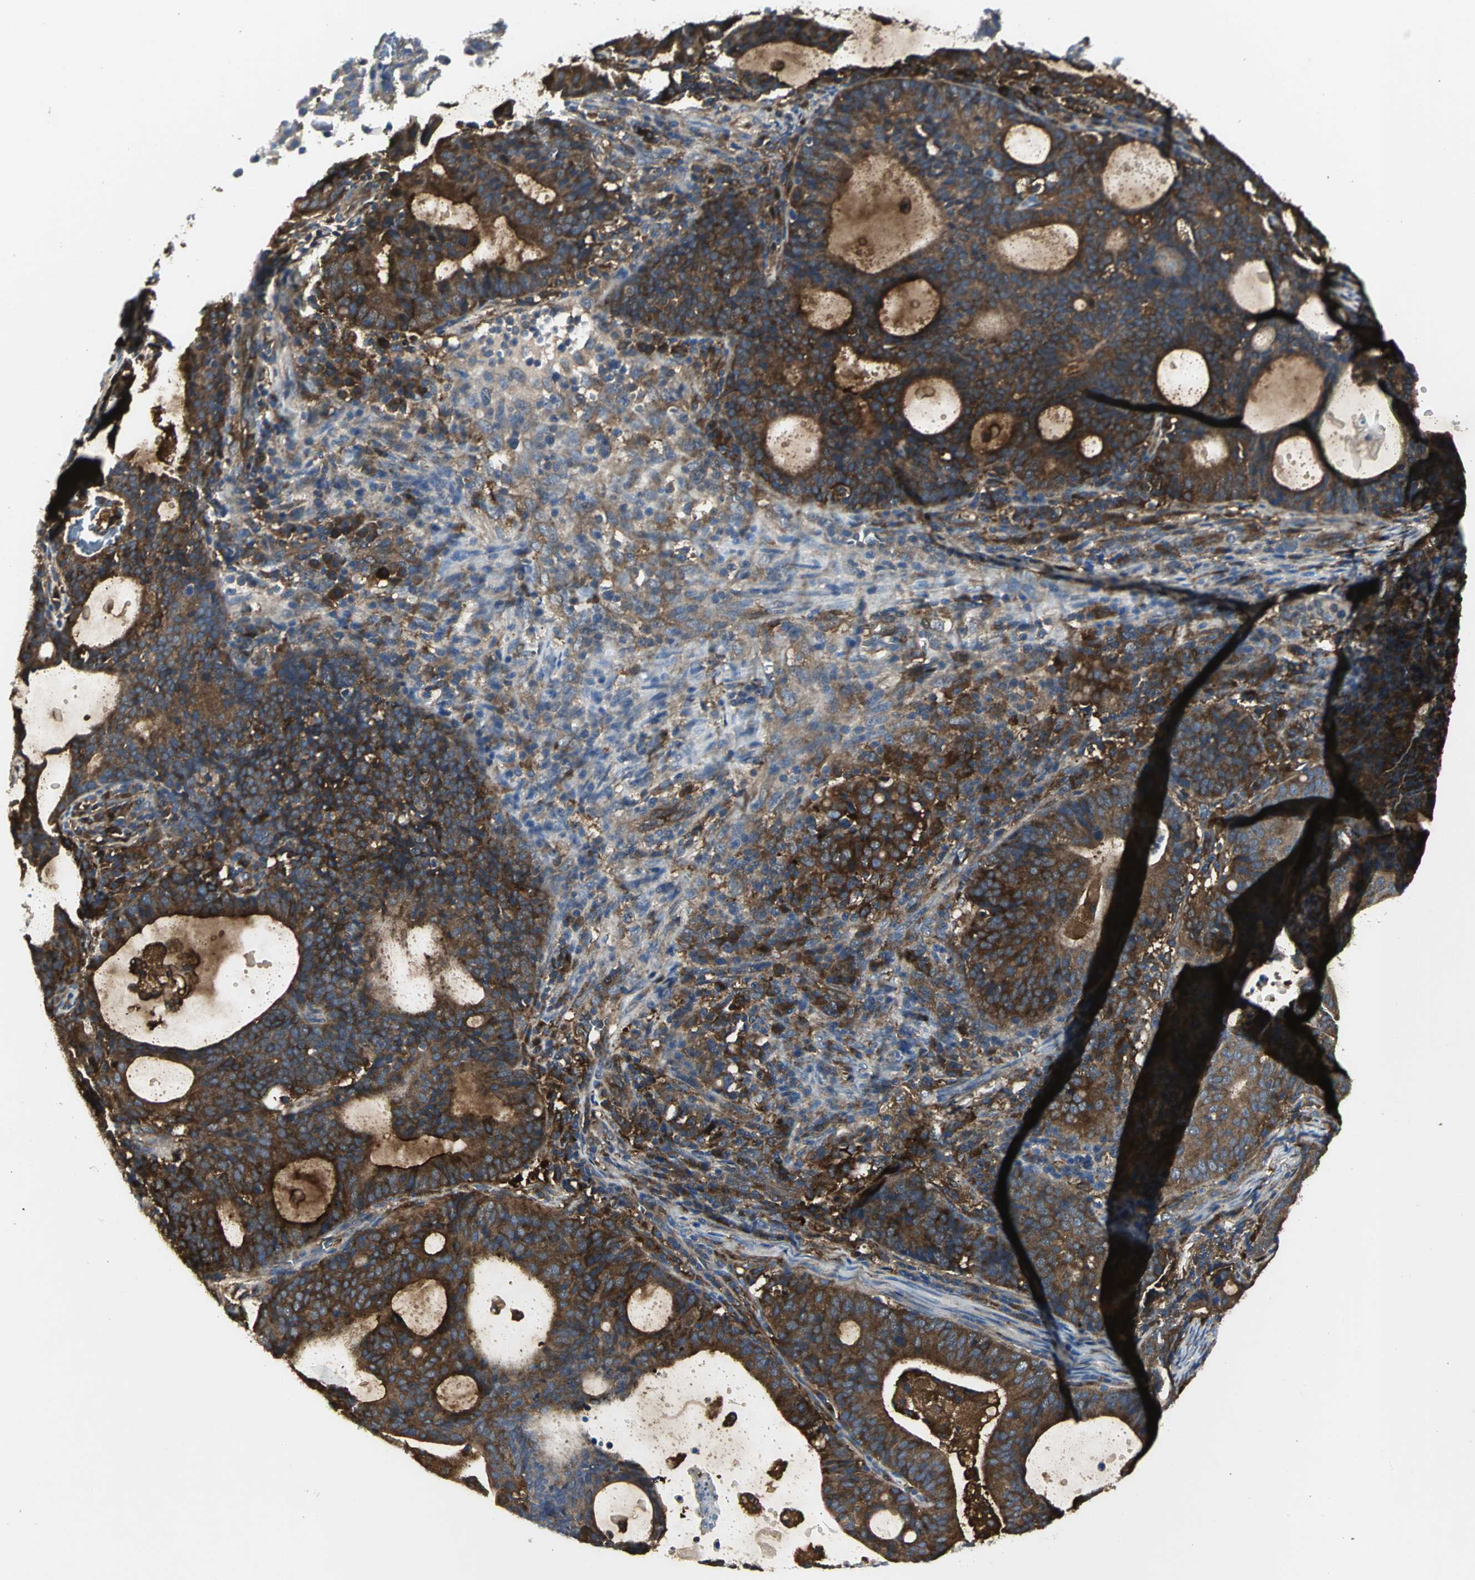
{"staining": {"intensity": "strong", "quantity": ">75%", "location": "cytoplasmic/membranous"}, "tissue": "endometrial cancer", "cell_type": "Tumor cells", "image_type": "cancer", "snomed": [{"axis": "morphology", "description": "Adenocarcinoma, NOS"}, {"axis": "topography", "description": "Uterus"}], "caption": "An immunohistochemistry image of neoplastic tissue is shown. Protein staining in brown highlights strong cytoplasmic/membranous positivity in endometrial cancer within tumor cells.", "gene": "CHRNB1", "patient": {"sex": "female", "age": 83}}